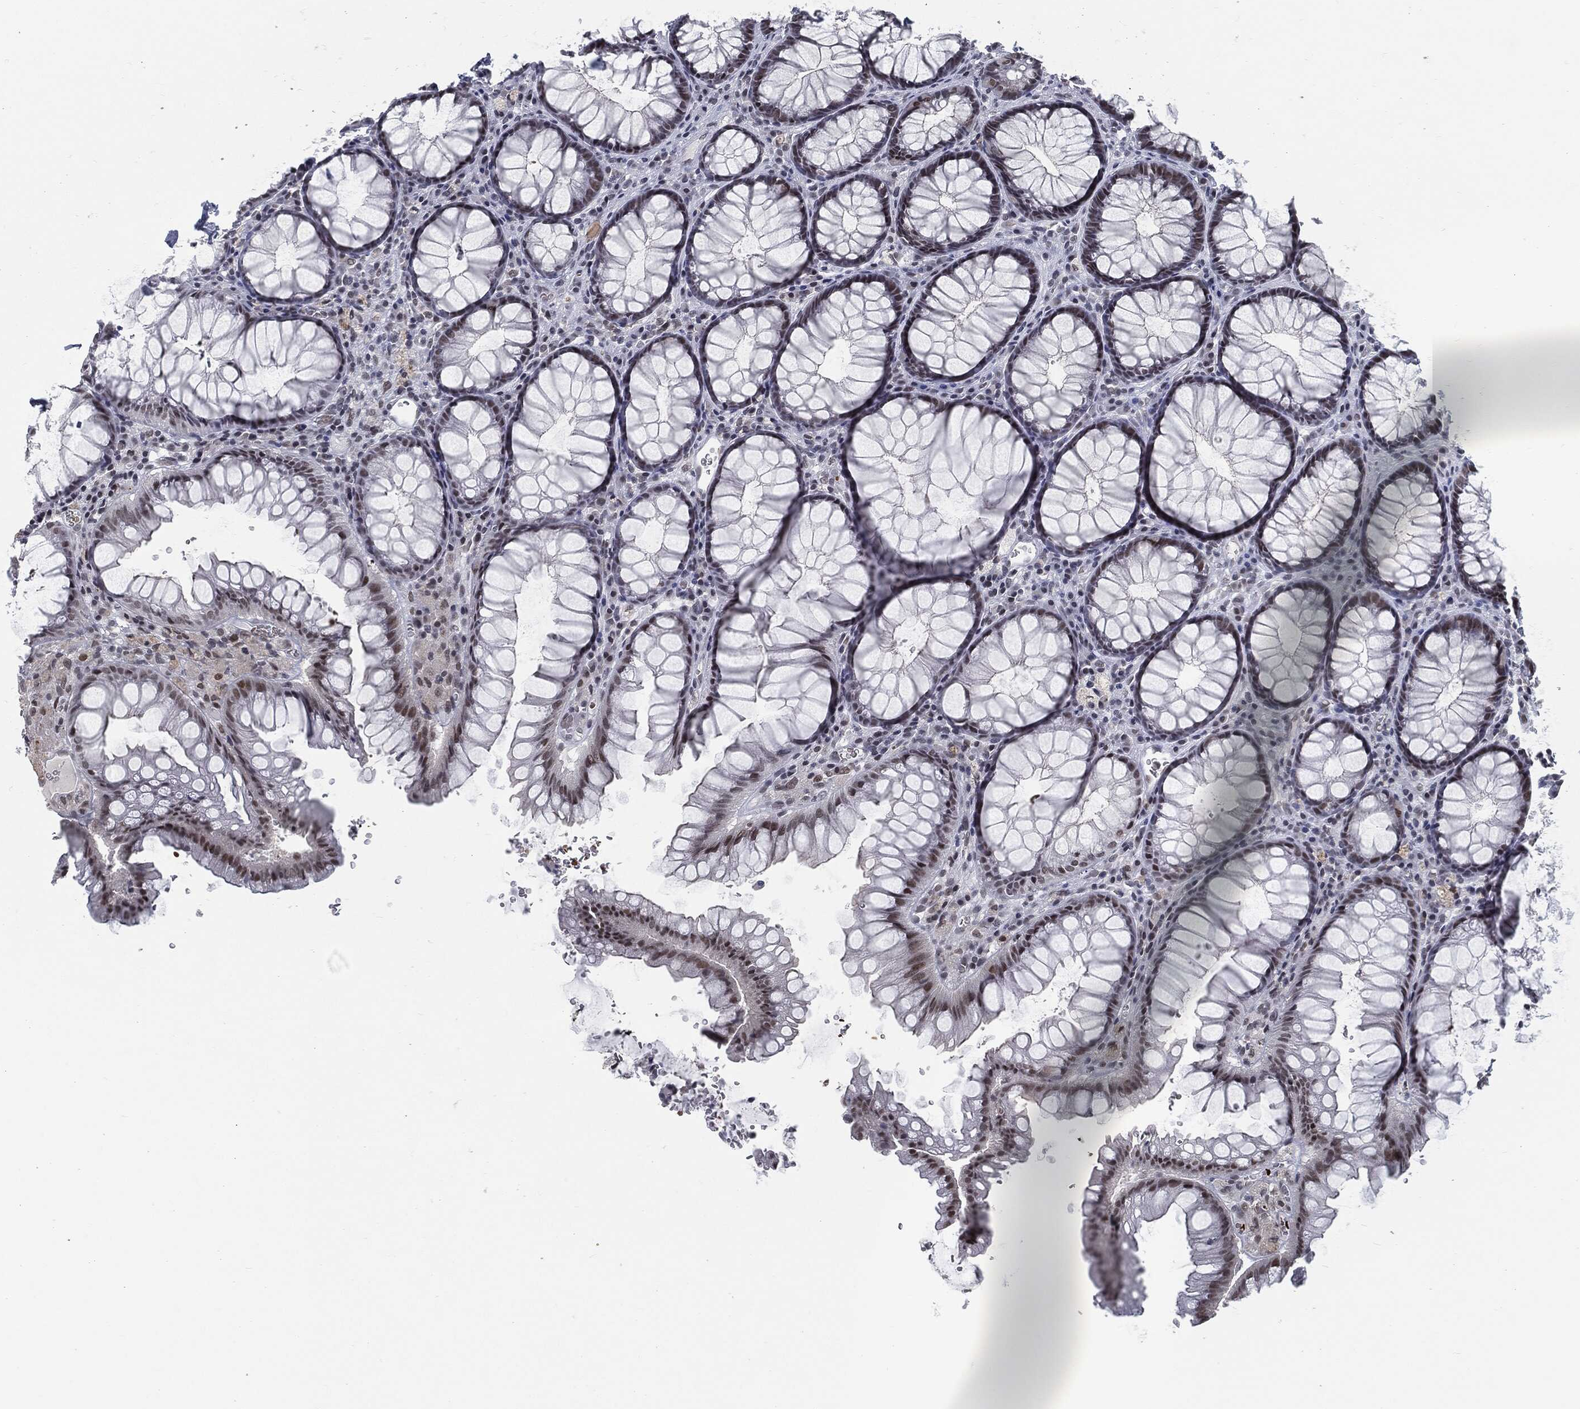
{"staining": {"intensity": "moderate", "quantity": "<25%", "location": "nuclear"}, "tissue": "rectum", "cell_type": "Glandular cells", "image_type": "normal", "snomed": [{"axis": "morphology", "description": "Normal tissue, NOS"}, {"axis": "topography", "description": "Rectum"}], "caption": "IHC of unremarkable human rectum reveals low levels of moderate nuclear expression in about <25% of glandular cells. The staining is performed using DAB (3,3'-diaminobenzidine) brown chromogen to label protein expression. The nuclei are counter-stained blue using hematoxylin.", "gene": "ANXA1", "patient": {"sex": "female", "age": 68}}